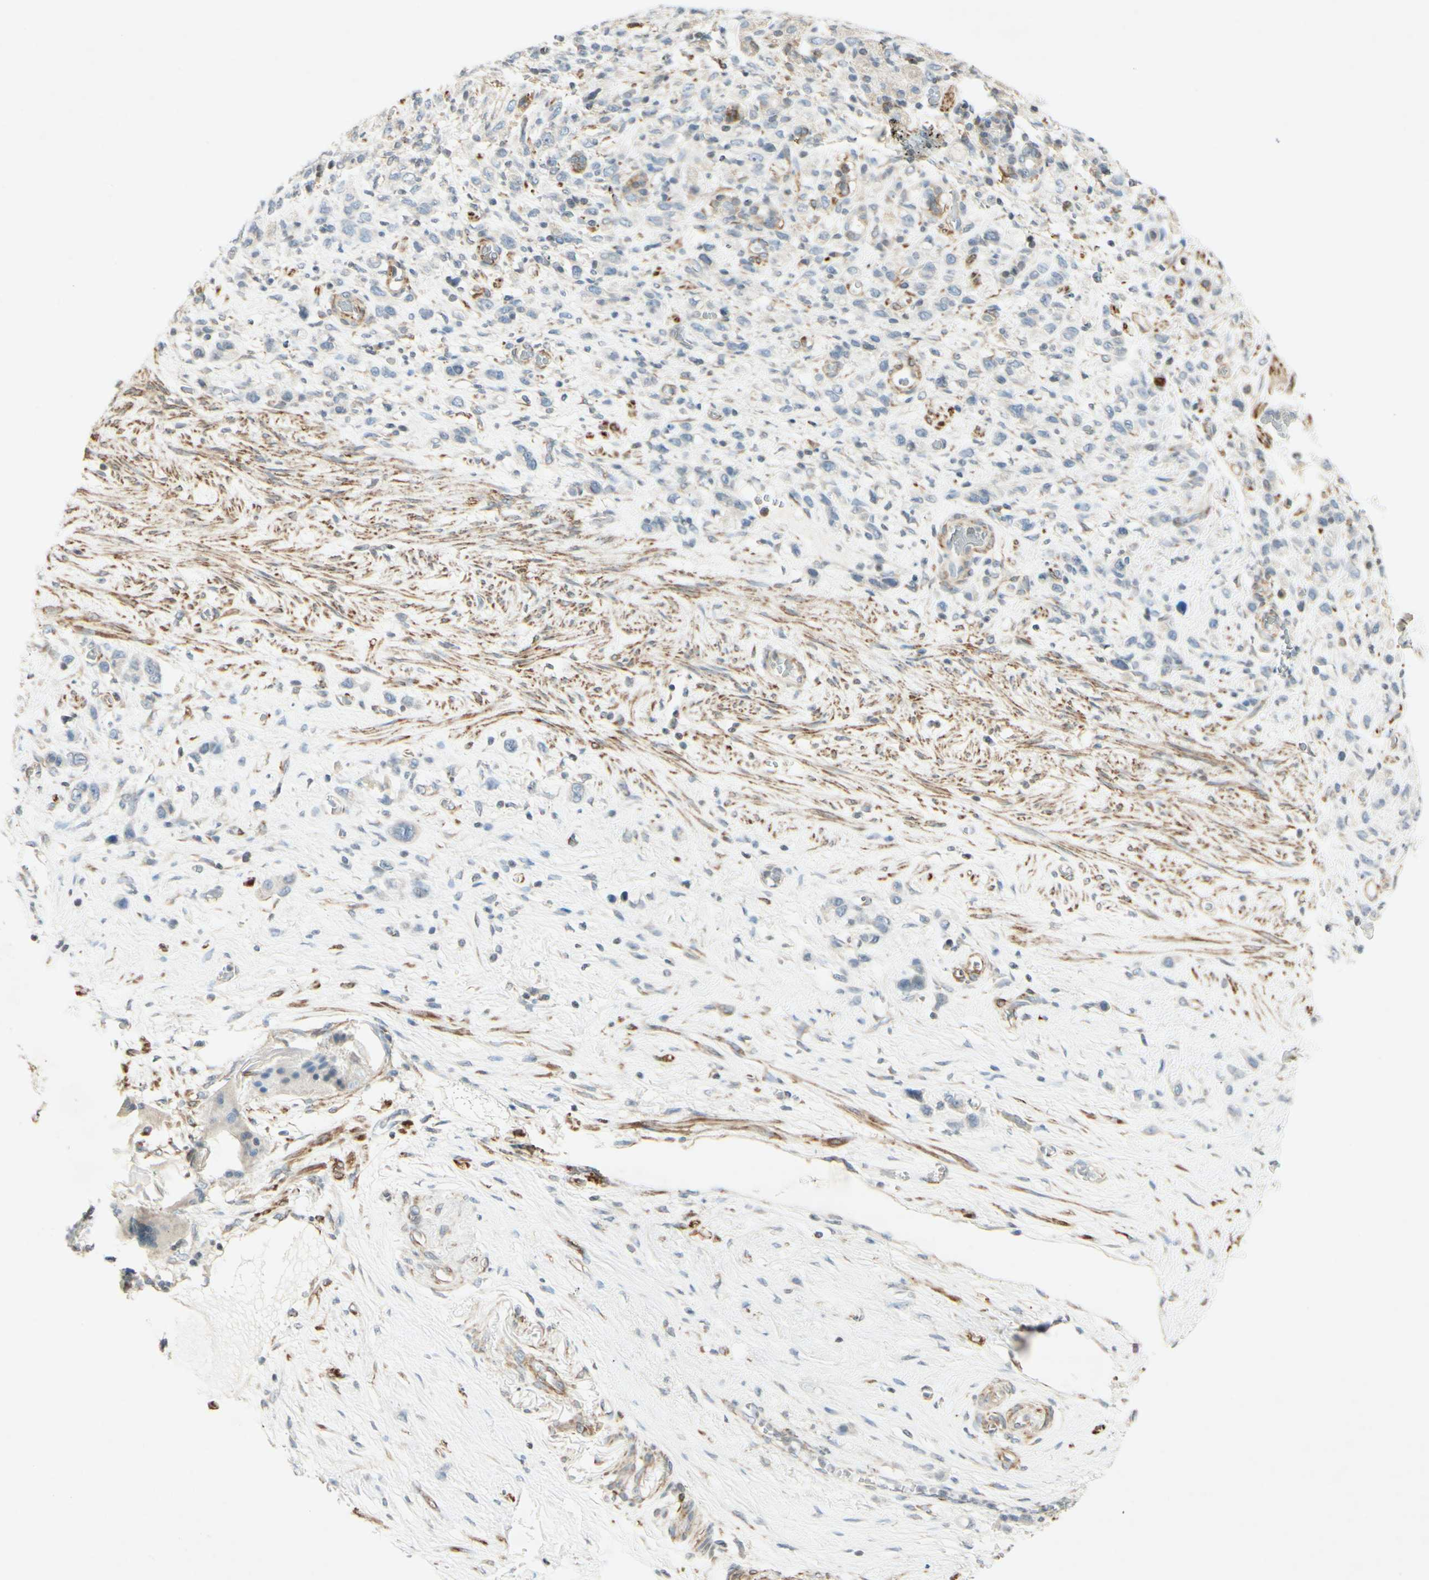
{"staining": {"intensity": "weak", "quantity": "<25%", "location": "cytoplasmic/membranous"}, "tissue": "stomach cancer", "cell_type": "Tumor cells", "image_type": "cancer", "snomed": [{"axis": "morphology", "description": "Adenocarcinoma, NOS"}, {"axis": "morphology", "description": "Adenocarcinoma, High grade"}, {"axis": "topography", "description": "Stomach, upper"}, {"axis": "topography", "description": "Stomach, lower"}], "caption": "Tumor cells show no significant staining in stomach cancer (adenocarcinoma).", "gene": "MAP1B", "patient": {"sex": "female", "age": 65}}